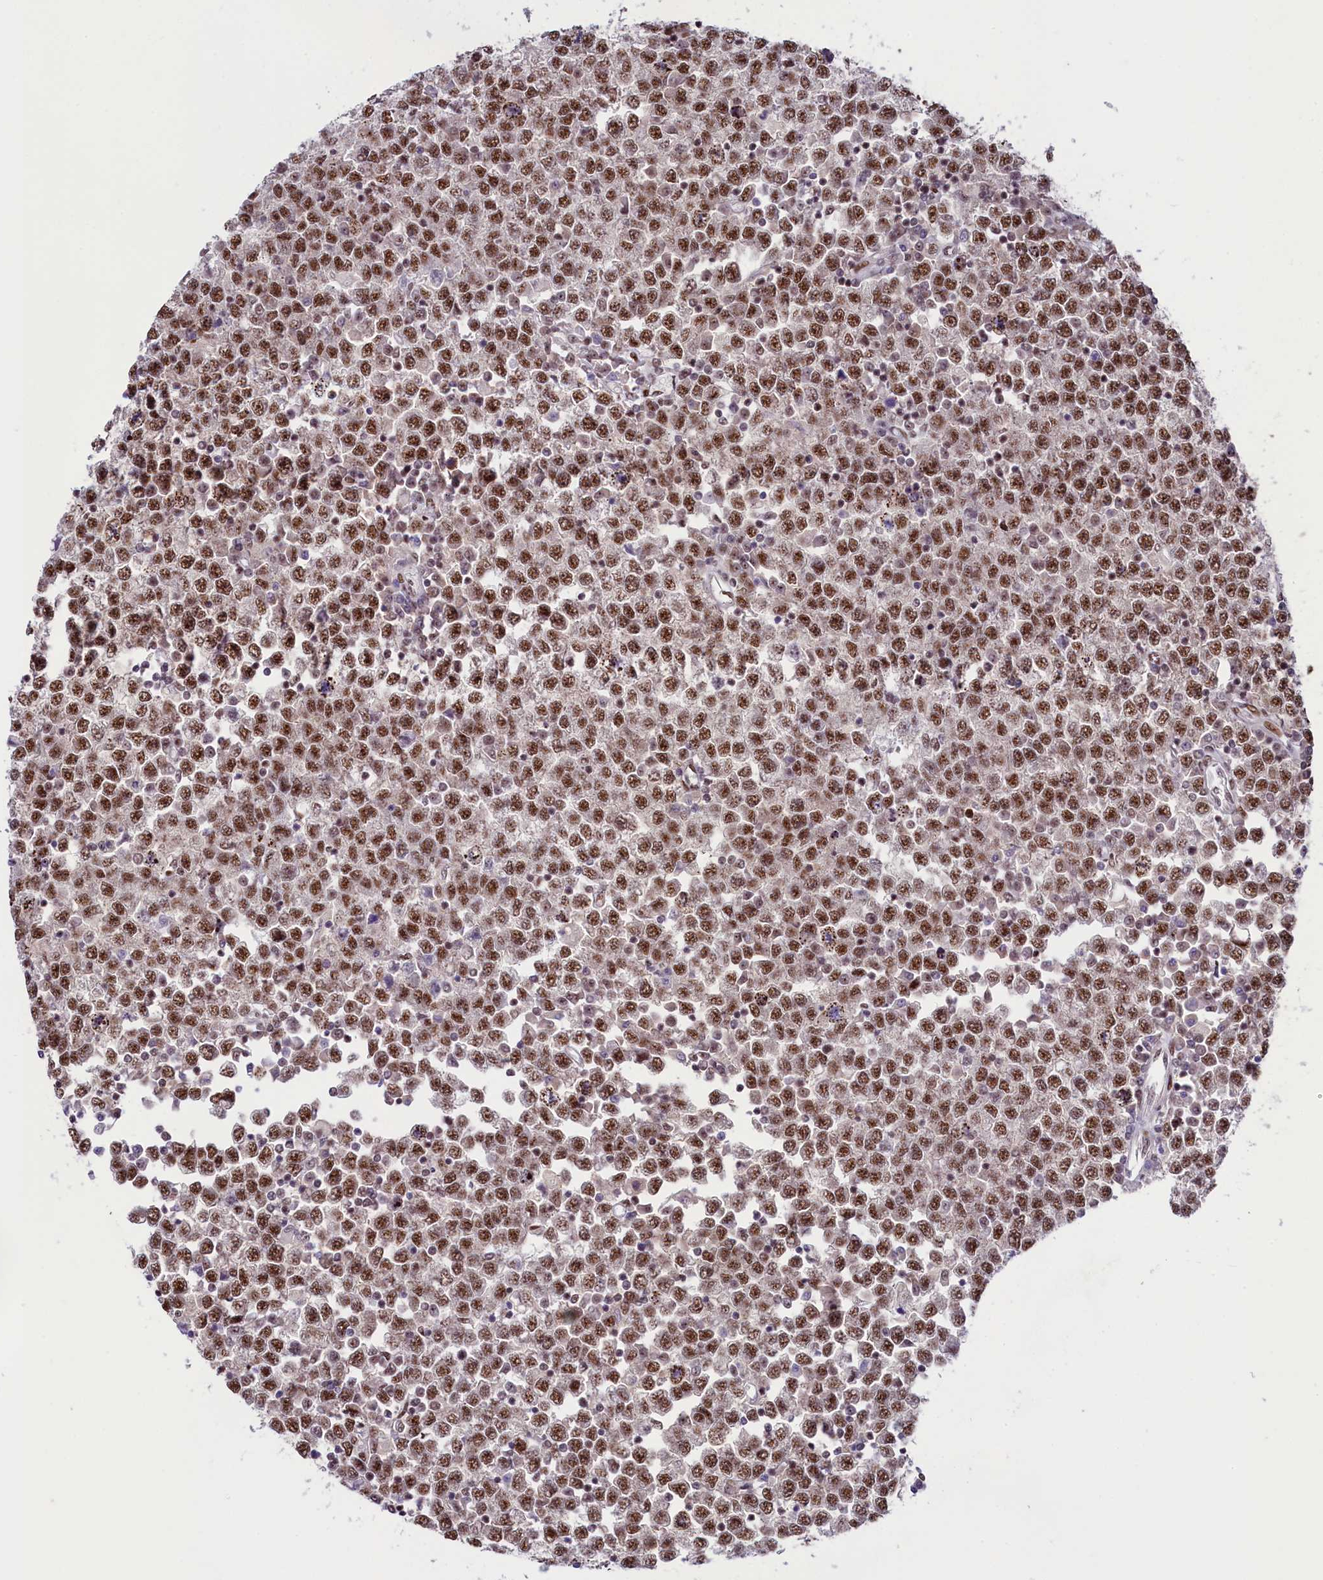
{"staining": {"intensity": "moderate", "quantity": ">75%", "location": "nuclear"}, "tissue": "testis cancer", "cell_type": "Tumor cells", "image_type": "cancer", "snomed": [{"axis": "morphology", "description": "Seminoma, NOS"}, {"axis": "topography", "description": "Testis"}], "caption": "Seminoma (testis) stained with IHC displays moderate nuclear staining in about >75% of tumor cells.", "gene": "ANKS3", "patient": {"sex": "male", "age": 65}}